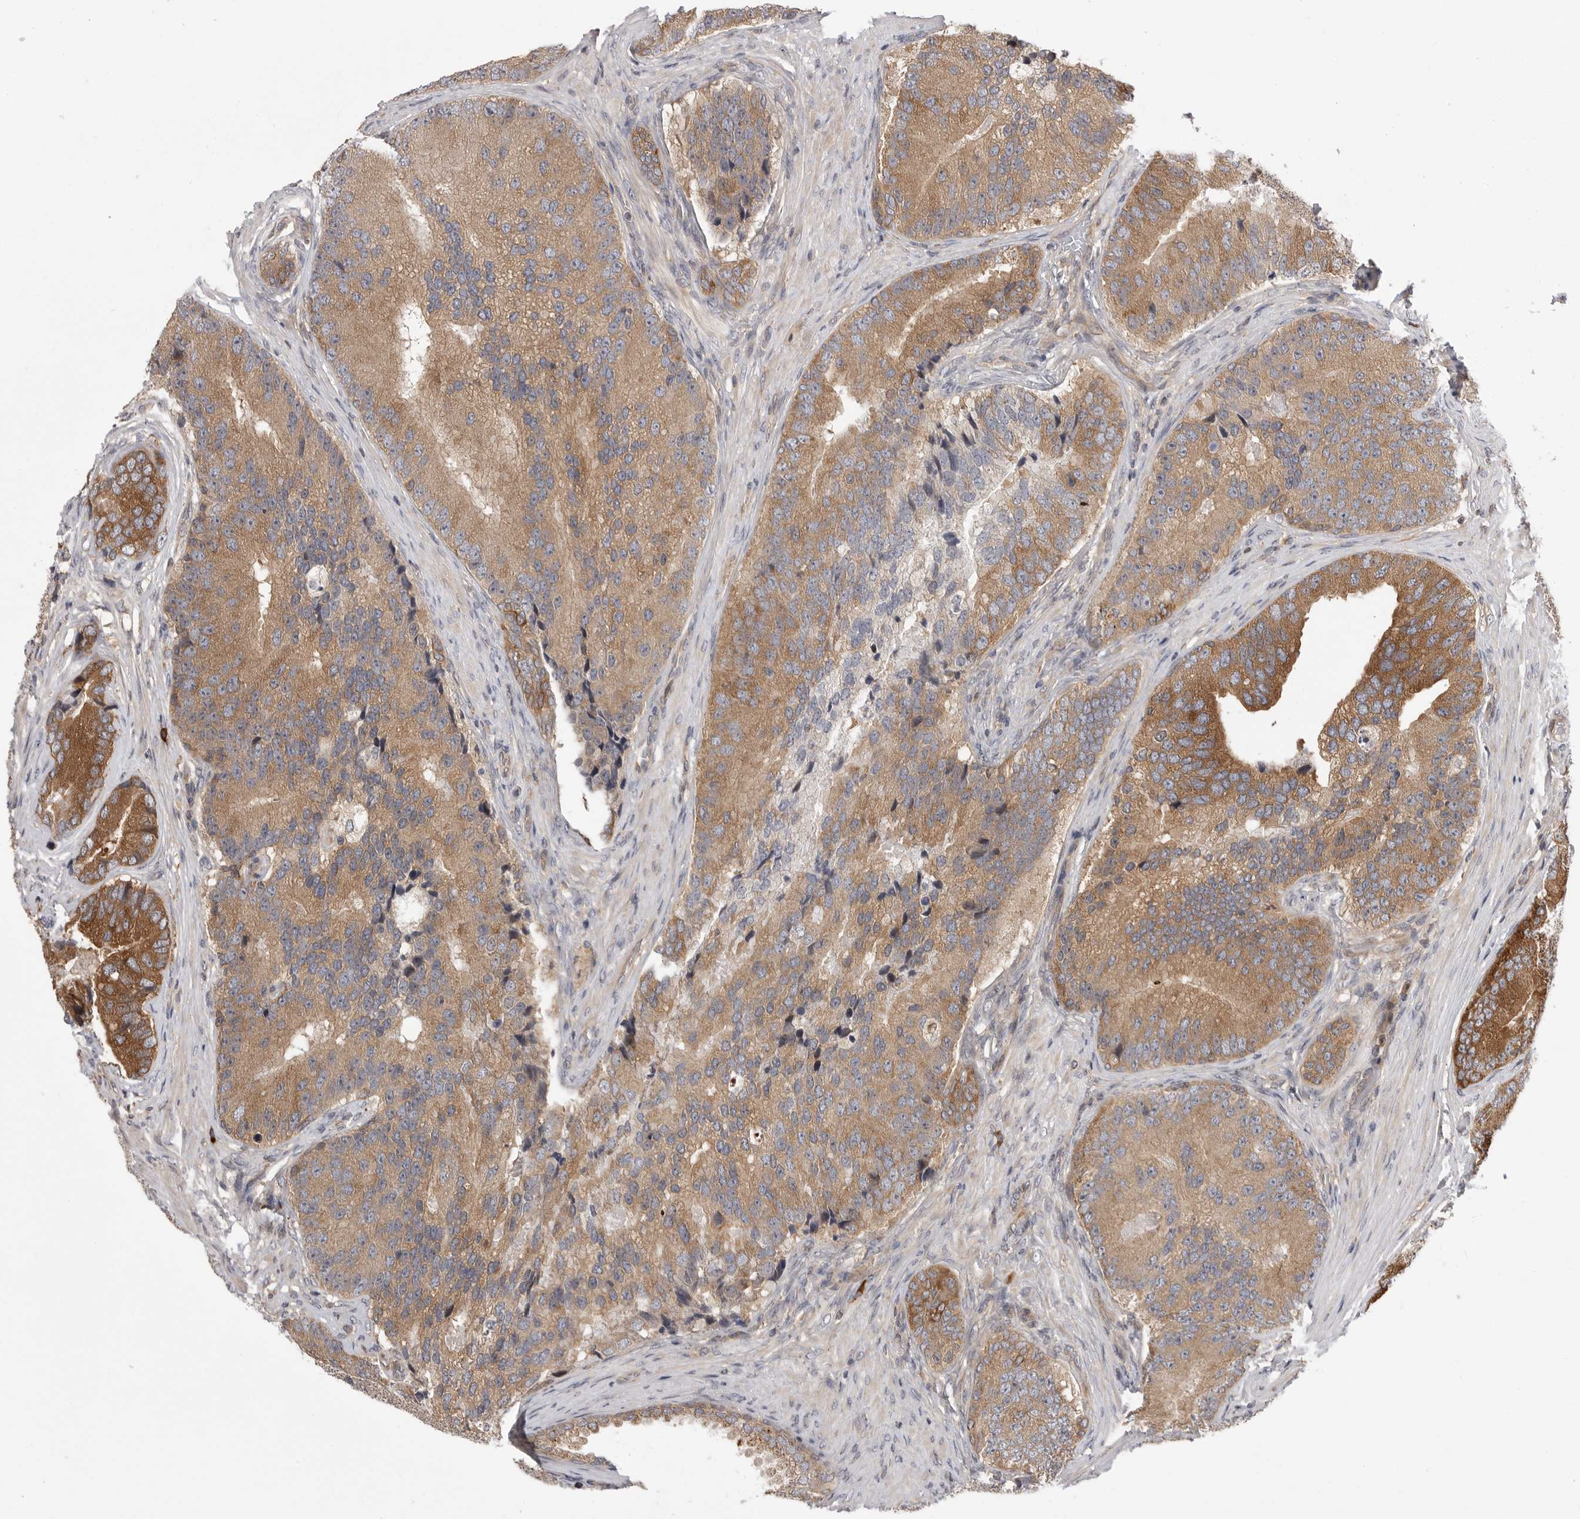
{"staining": {"intensity": "moderate", "quantity": ">75%", "location": "cytoplasmic/membranous"}, "tissue": "prostate cancer", "cell_type": "Tumor cells", "image_type": "cancer", "snomed": [{"axis": "morphology", "description": "Adenocarcinoma, High grade"}, {"axis": "topography", "description": "Prostate"}], "caption": "The photomicrograph reveals a brown stain indicating the presence of a protein in the cytoplasmic/membranous of tumor cells in prostate adenocarcinoma (high-grade).", "gene": "OXR1", "patient": {"sex": "male", "age": 70}}